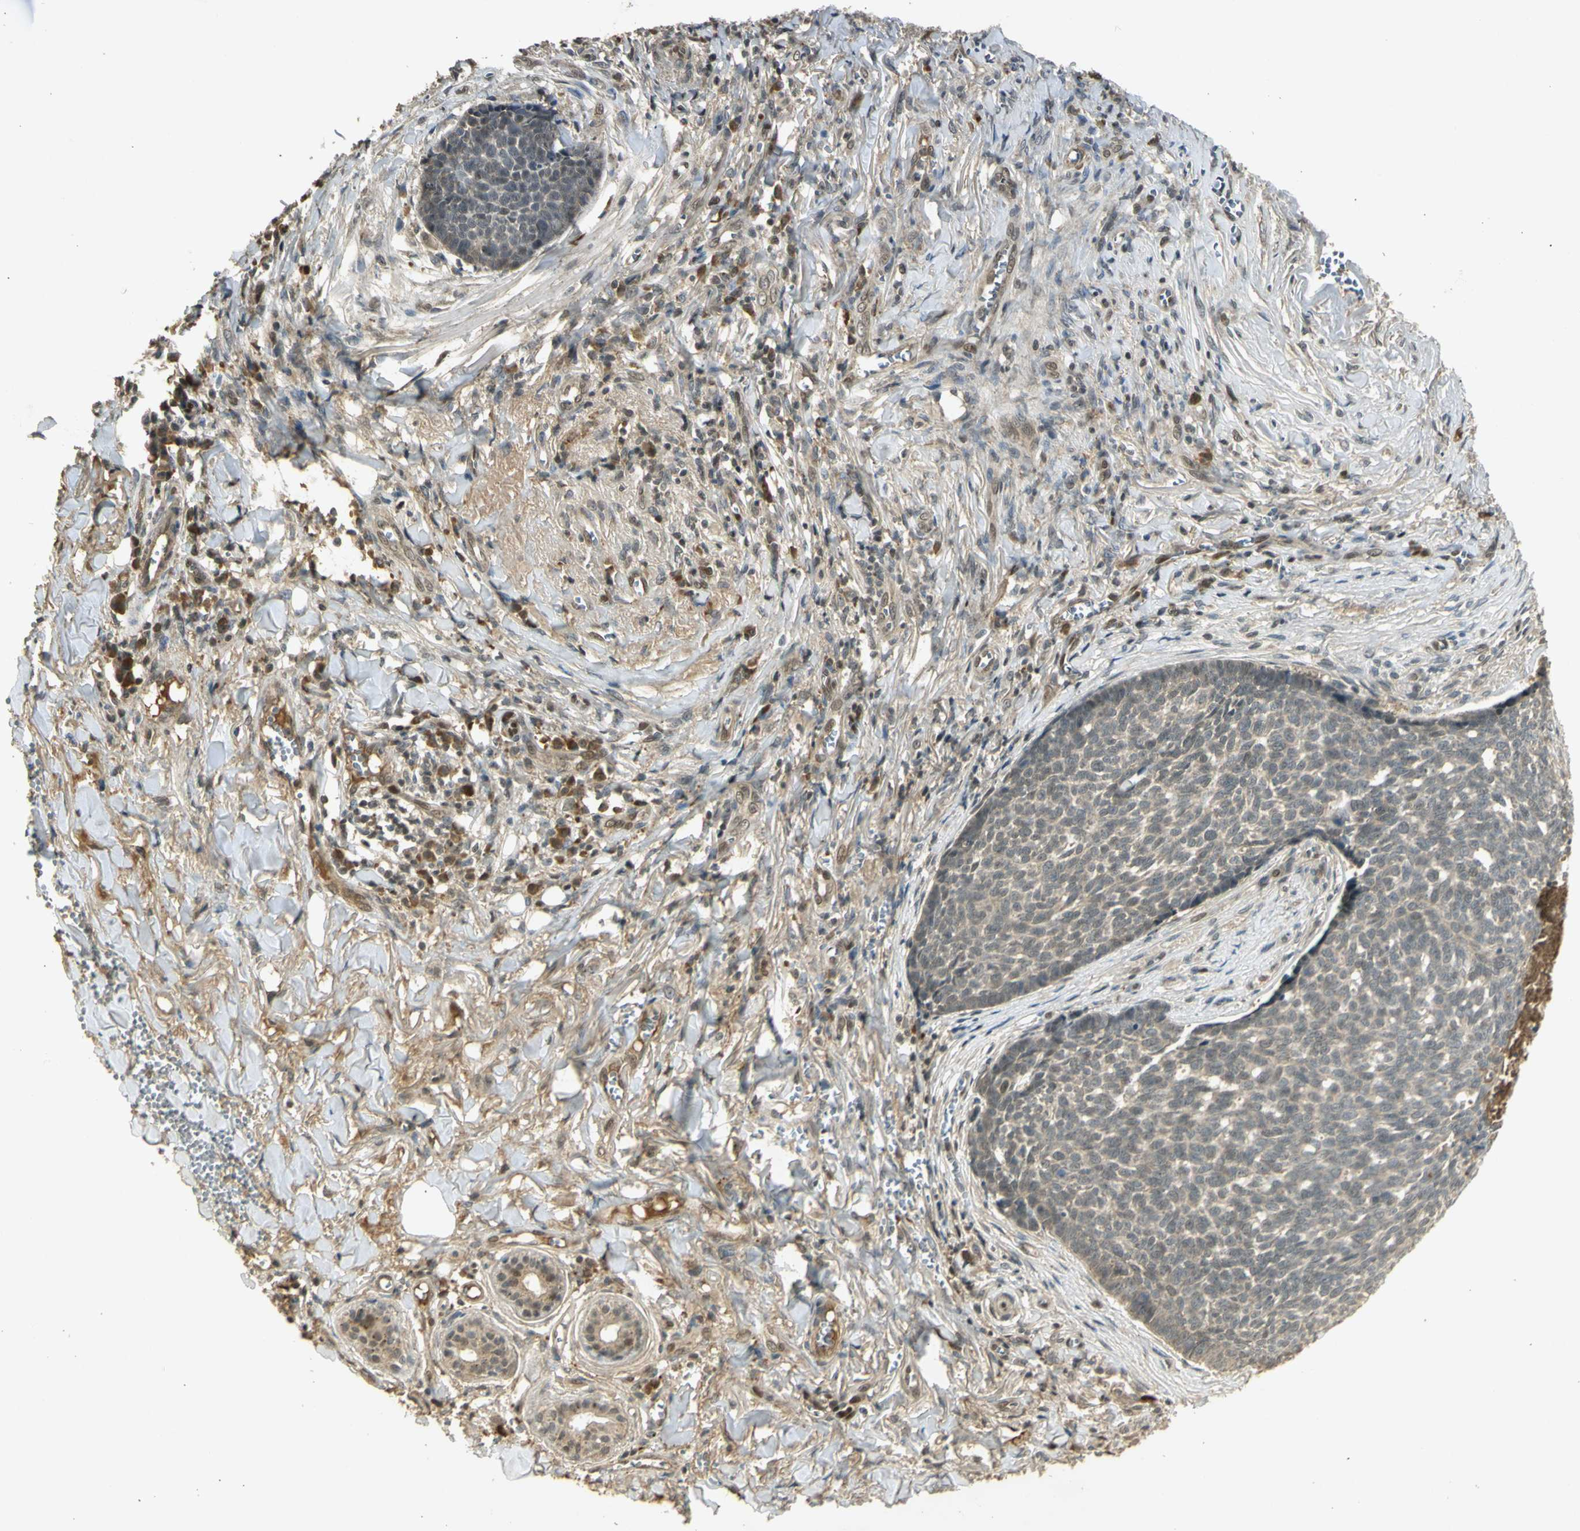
{"staining": {"intensity": "weak", "quantity": "<25%", "location": "cytoplasmic/membranous"}, "tissue": "skin cancer", "cell_type": "Tumor cells", "image_type": "cancer", "snomed": [{"axis": "morphology", "description": "Basal cell carcinoma"}, {"axis": "topography", "description": "Skin"}], "caption": "Immunohistochemistry (IHC) histopathology image of human basal cell carcinoma (skin) stained for a protein (brown), which exhibits no staining in tumor cells.", "gene": "GMEB2", "patient": {"sex": "male", "age": 84}}